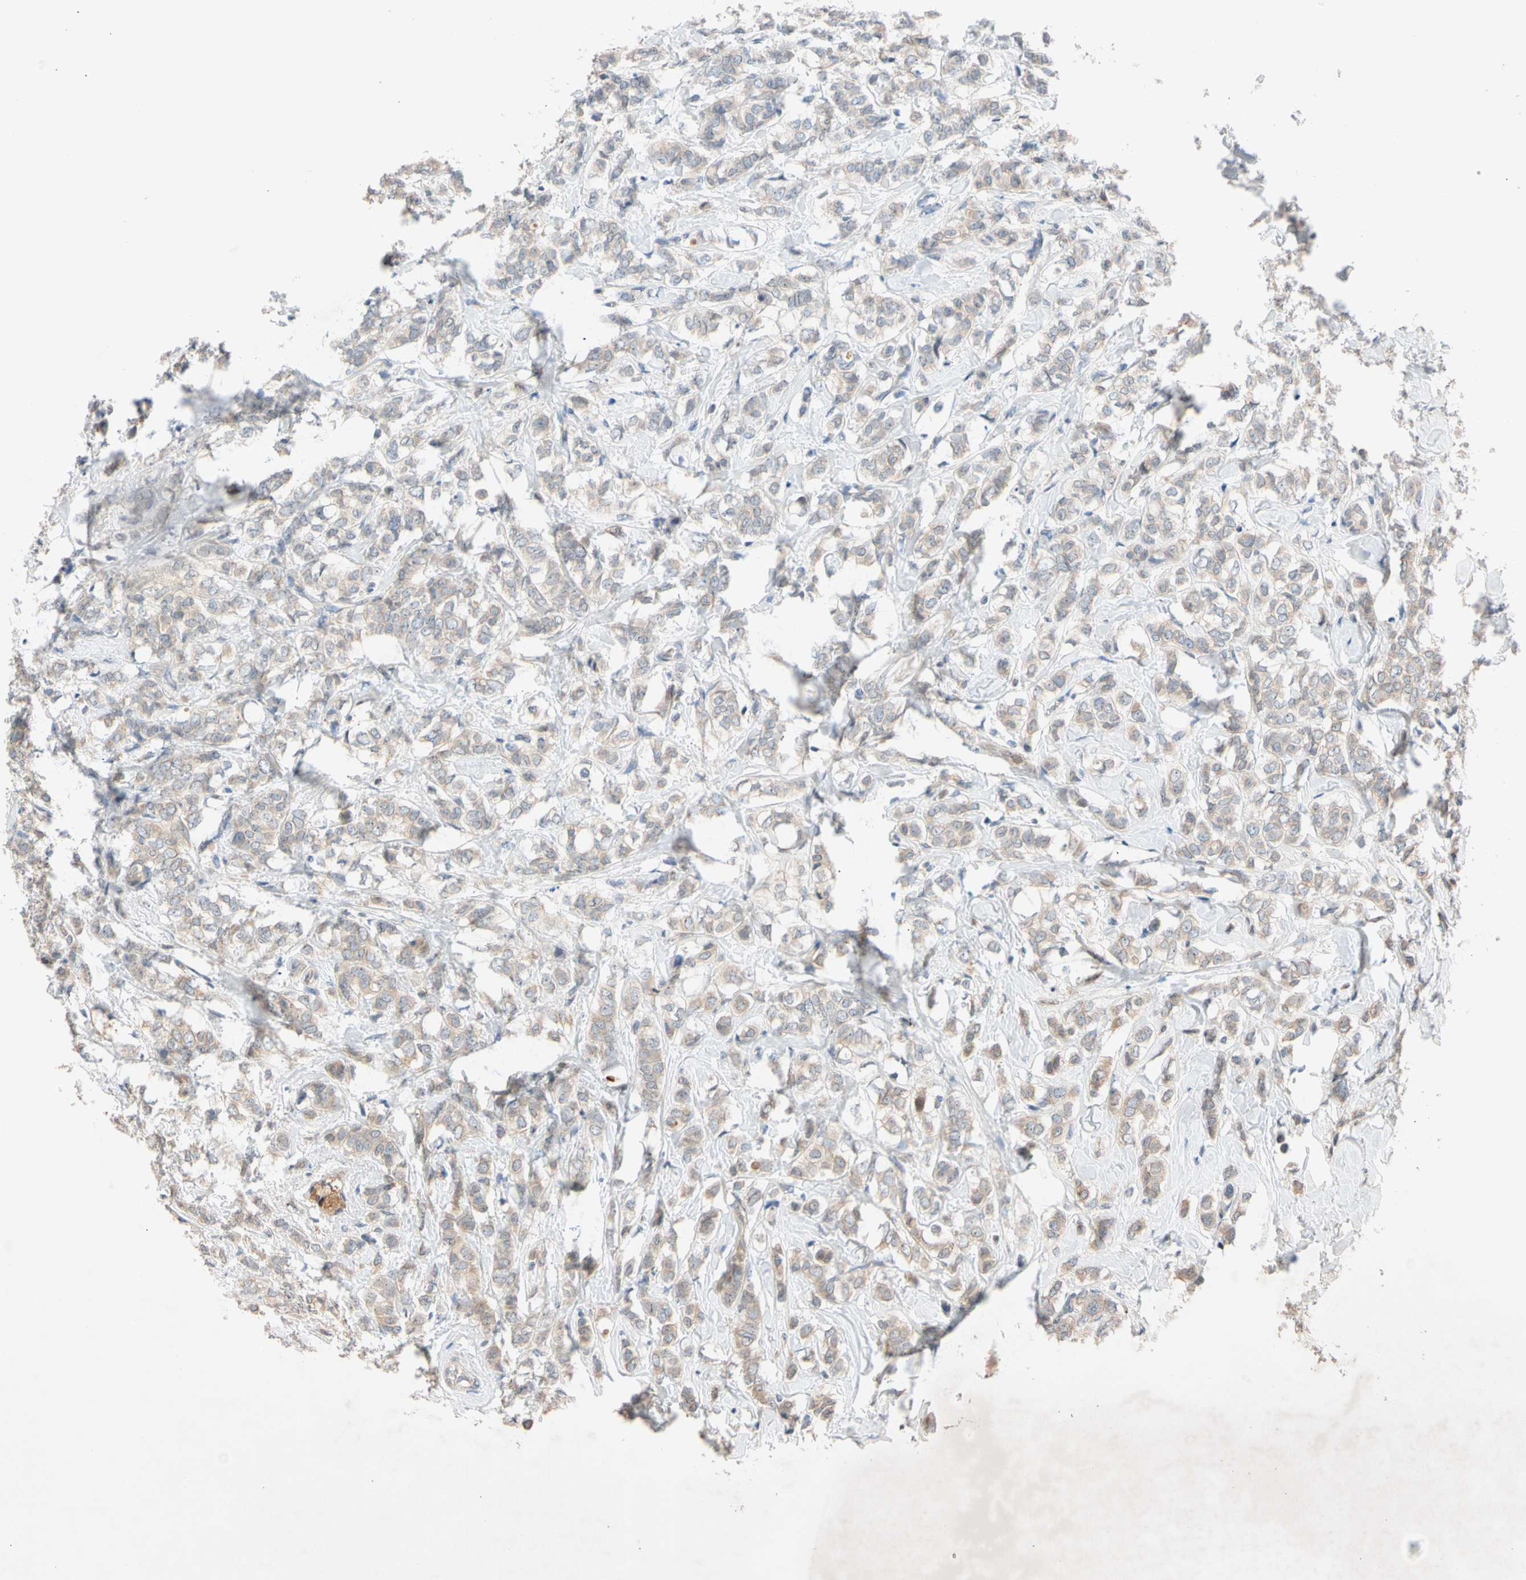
{"staining": {"intensity": "weak", "quantity": ">75%", "location": "cytoplasmic/membranous"}, "tissue": "breast cancer", "cell_type": "Tumor cells", "image_type": "cancer", "snomed": [{"axis": "morphology", "description": "Lobular carcinoma"}, {"axis": "topography", "description": "Breast"}], "caption": "Breast cancer (lobular carcinoma) tissue displays weak cytoplasmic/membranous expression in approximately >75% of tumor cells", "gene": "CNST", "patient": {"sex": "female", "age": 60}}